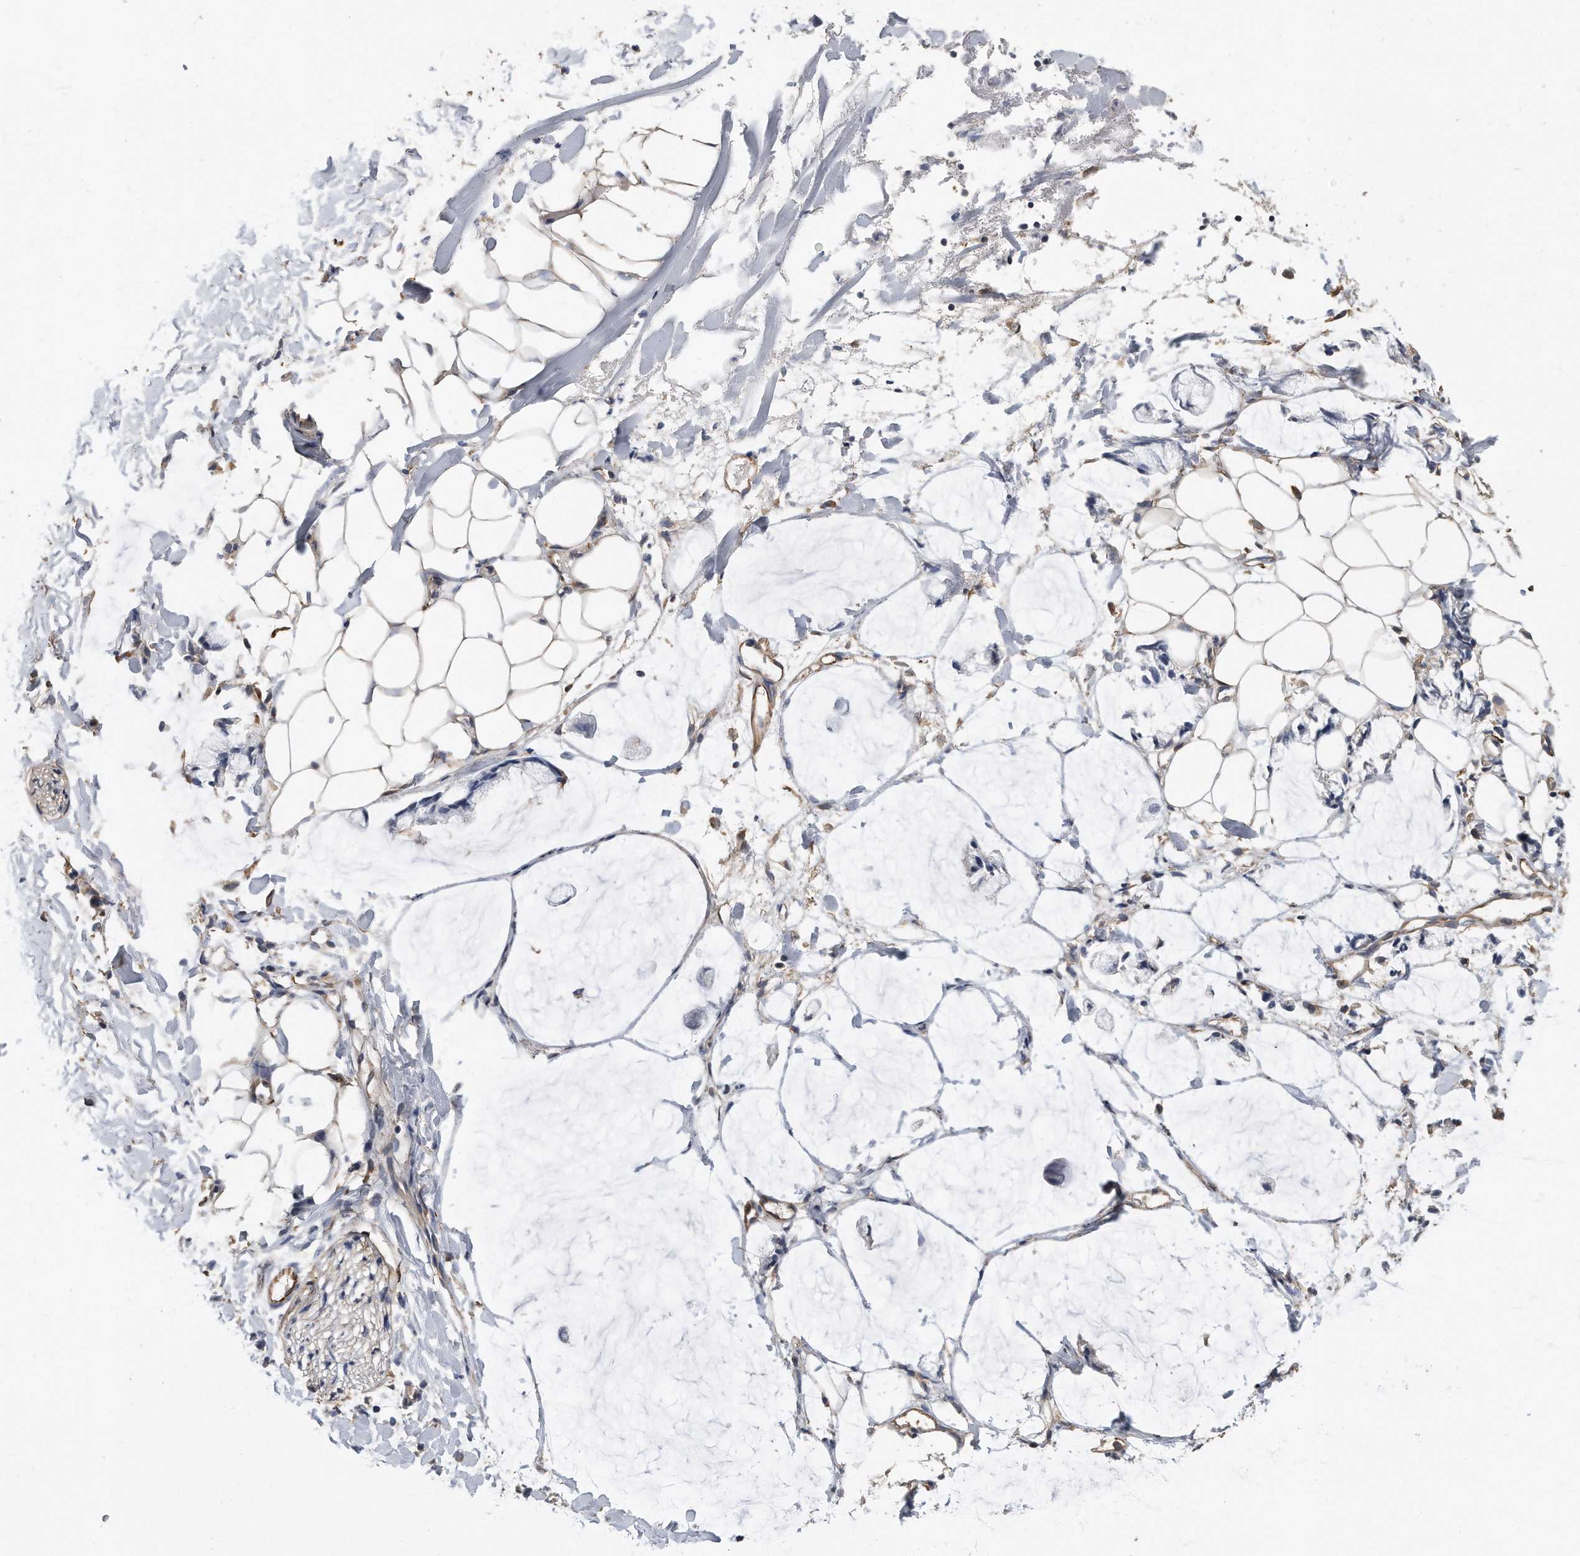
{"staining": {"intensity": "weak", "quantity": "25%-75%", "location": "cytoplasmic/membranous"}, "tissue": "adipose tissue", "cell_type": "Adipocytes", "image_type": "normal", "snomed": [{"axis": "morphology", "description": "Normal tissue, NOS"}, {"axis": "morphology", "description": "Adenocarcinoma, NOS"}, {"axis": "topography", "description": "Colon"}, {"axis": "topography", "description": "Peripheral nerve tissue"}], "caption": "A photomicrograph showing weak cytoplasmic/membranous positivity in about 25%-75% of adipocytes in unremarkable adipose tissue, as visualized by brown immunohistochemical staining.", "gene": "GPC1", "patient": {"sex": "male", "age": 14}}